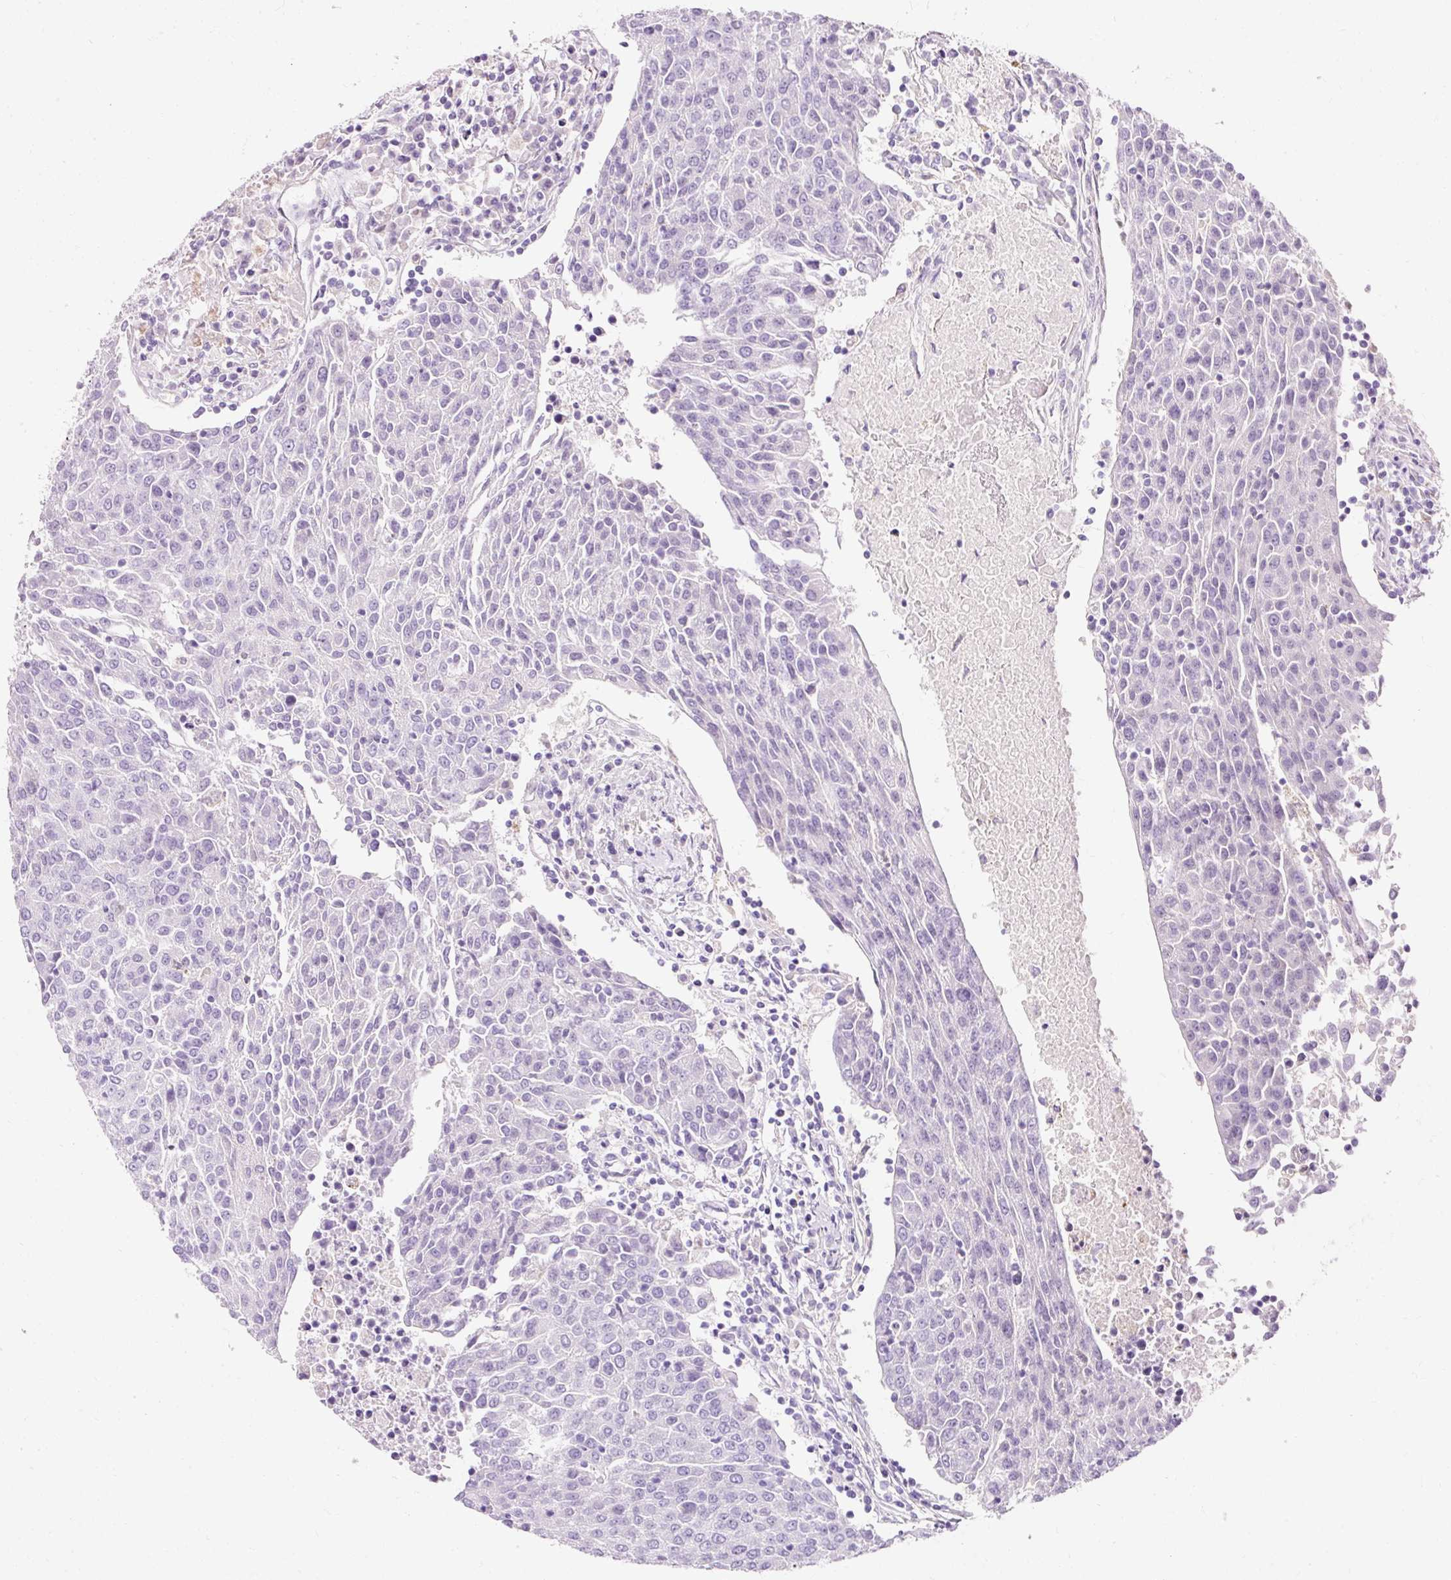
{"staining": {"intensity": "negative", "quantity": "none", "location": "none"}, "tissue": "urothelial cancer", "cell_type": "Tumor cells", "image_type": "cancer", "snomed": [{"axis": "morphology", "description": "Urothelial carcinoma, High grade"}, {"axis": "topography", "description": "Urinary bladder"}], "caption": "The histopathology image shows no staining of tumor cells in urothelial cancer.", "gene": "CLDN25", "patient": {"sex": "female", "age": 85}}